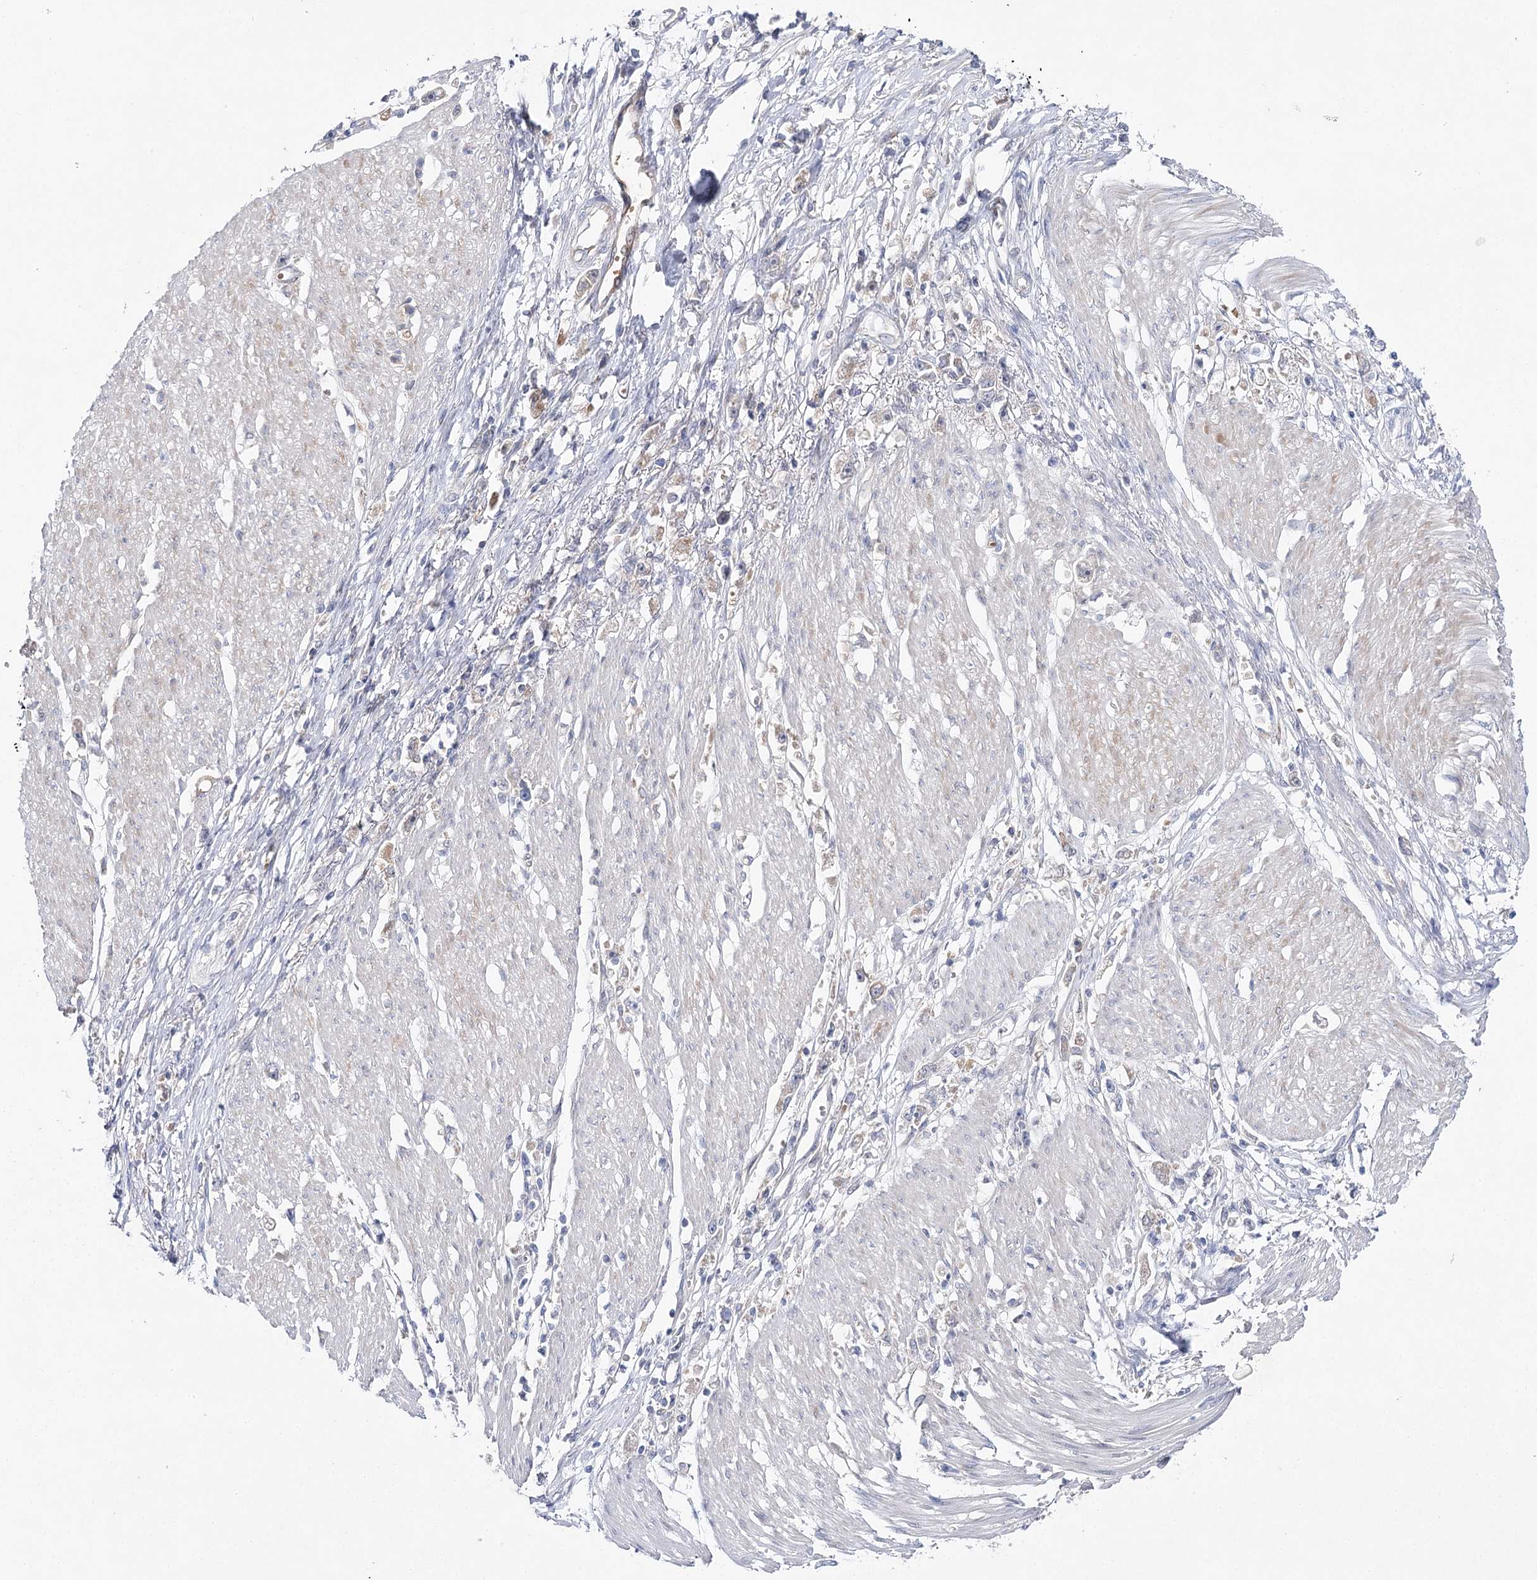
{"staining": {"intensity": "negative", "quantity": "none", "location": "none"}, "tissue": "stomach cancer", "cell_type": "Tumor cells", "image_type": "cancer", "snomed": [{"axis": "morphology", "description": "Adenocarcinoma, NOS"}, {"axis": "topography", "description": "Stomach"}], "caption": "This is an IHC photomicrograph of stomach cancer. There is no positivity in tumor cells.", "gene": "LRRC14B", "patient": {"sex": "female", "age": 59}}